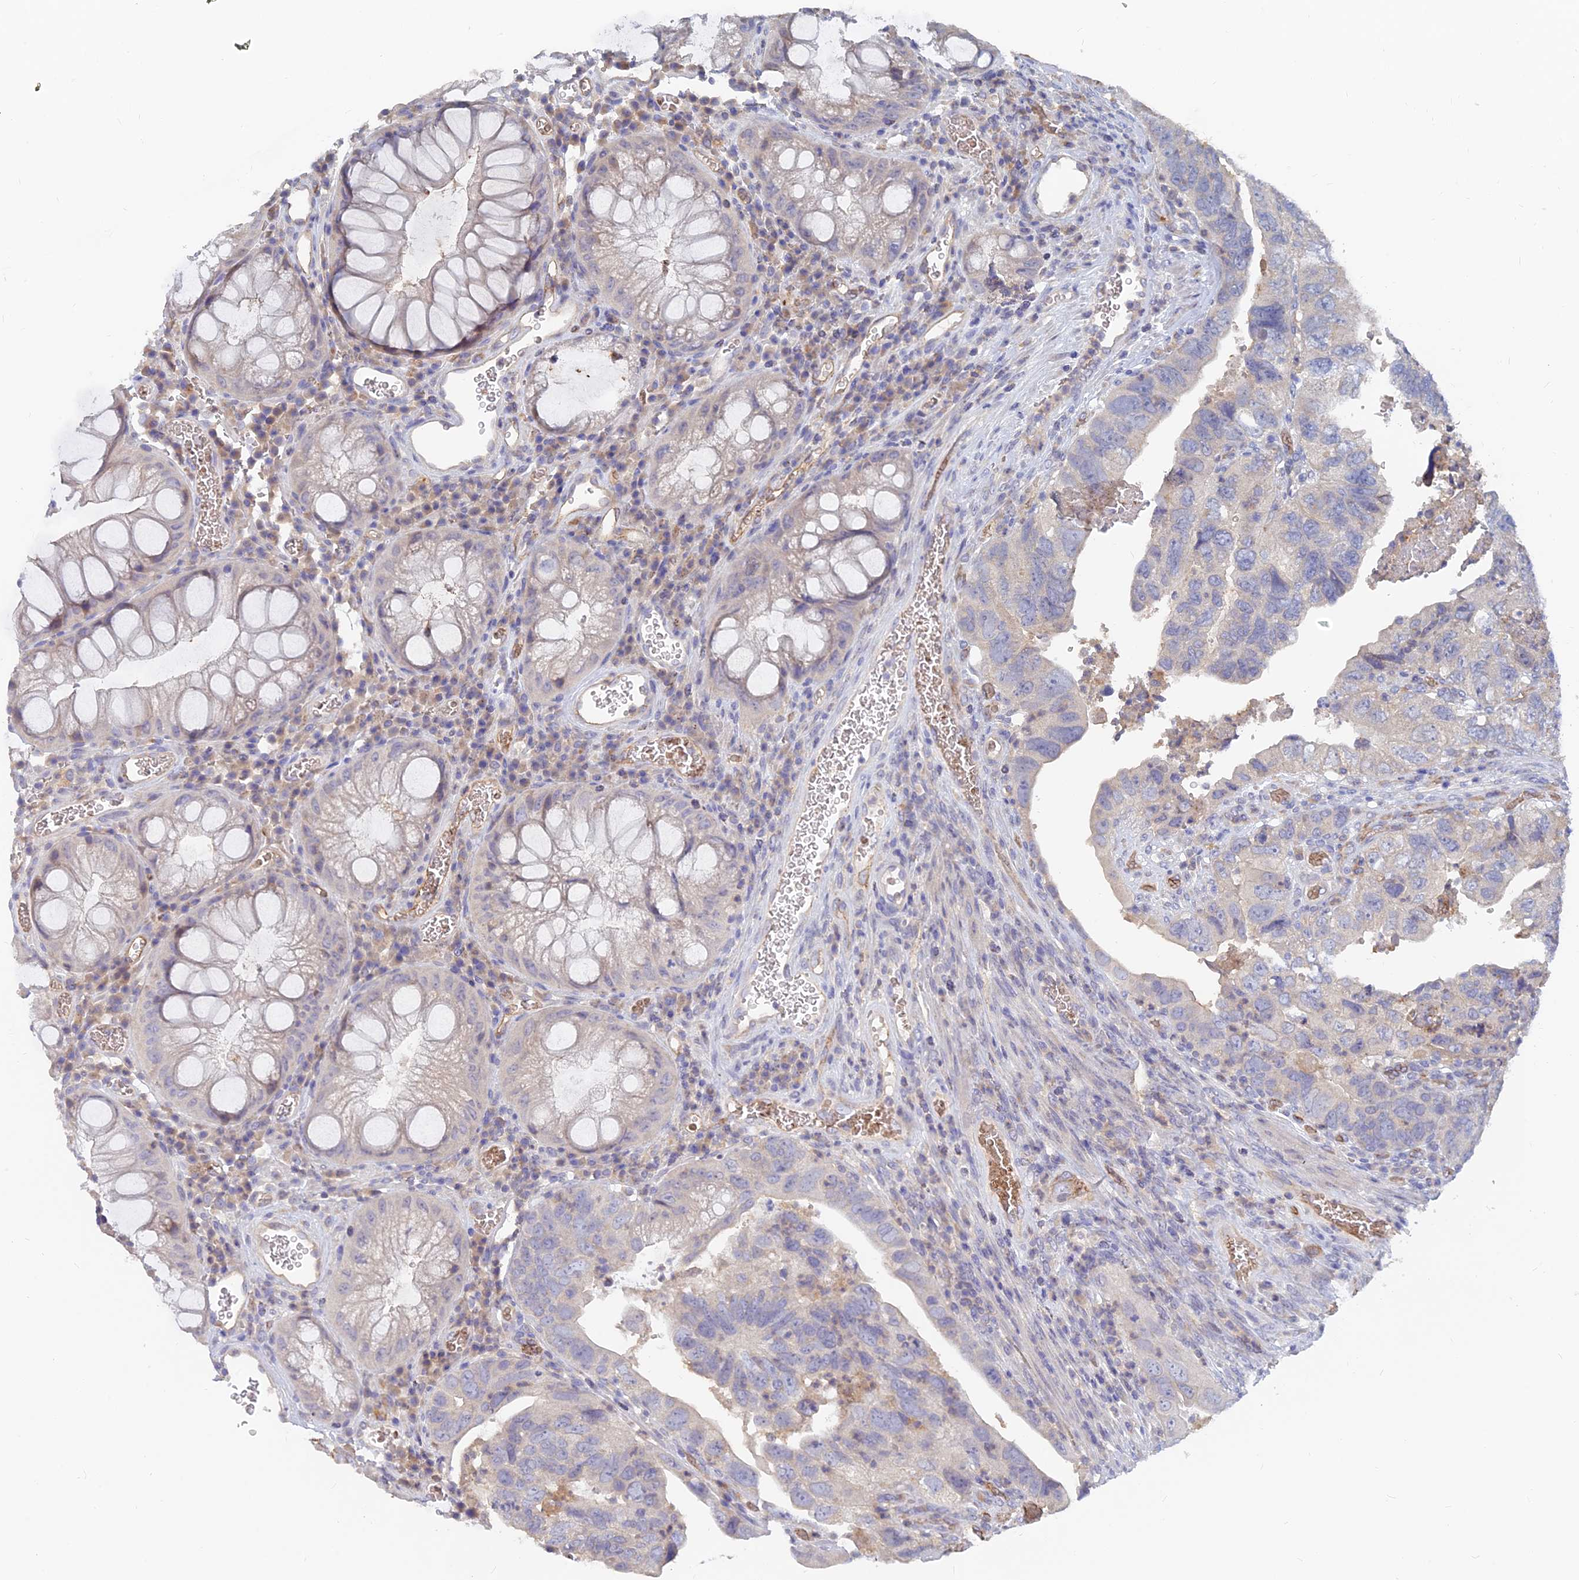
{"staining": {"intensity": "negative", "quantity": "none", "location": "none"}, "tissue": "colorectal cancer", "cell_type": "Tumor cells", "image_type": "cancer", "snomed": [{"axis": "morphology", "description": "Adenocarcinoma, NOS"}, {"axis": "topography", "description": "Rectum"}], "caption": "An immunohistochemistry (IHC) micrograph of colorectal cancer is shown. There is no staining in tumor cells of colorectal cancer. The staining was performed using DAB (3,3'-diaminobenzidine) to visualize the protein expression in brown, while the nuclei were stained in blue with hematoxylin (Magnification: 20x).", "gene": "ARRDC1", "patient": {"sex": "male", "age": 63}}